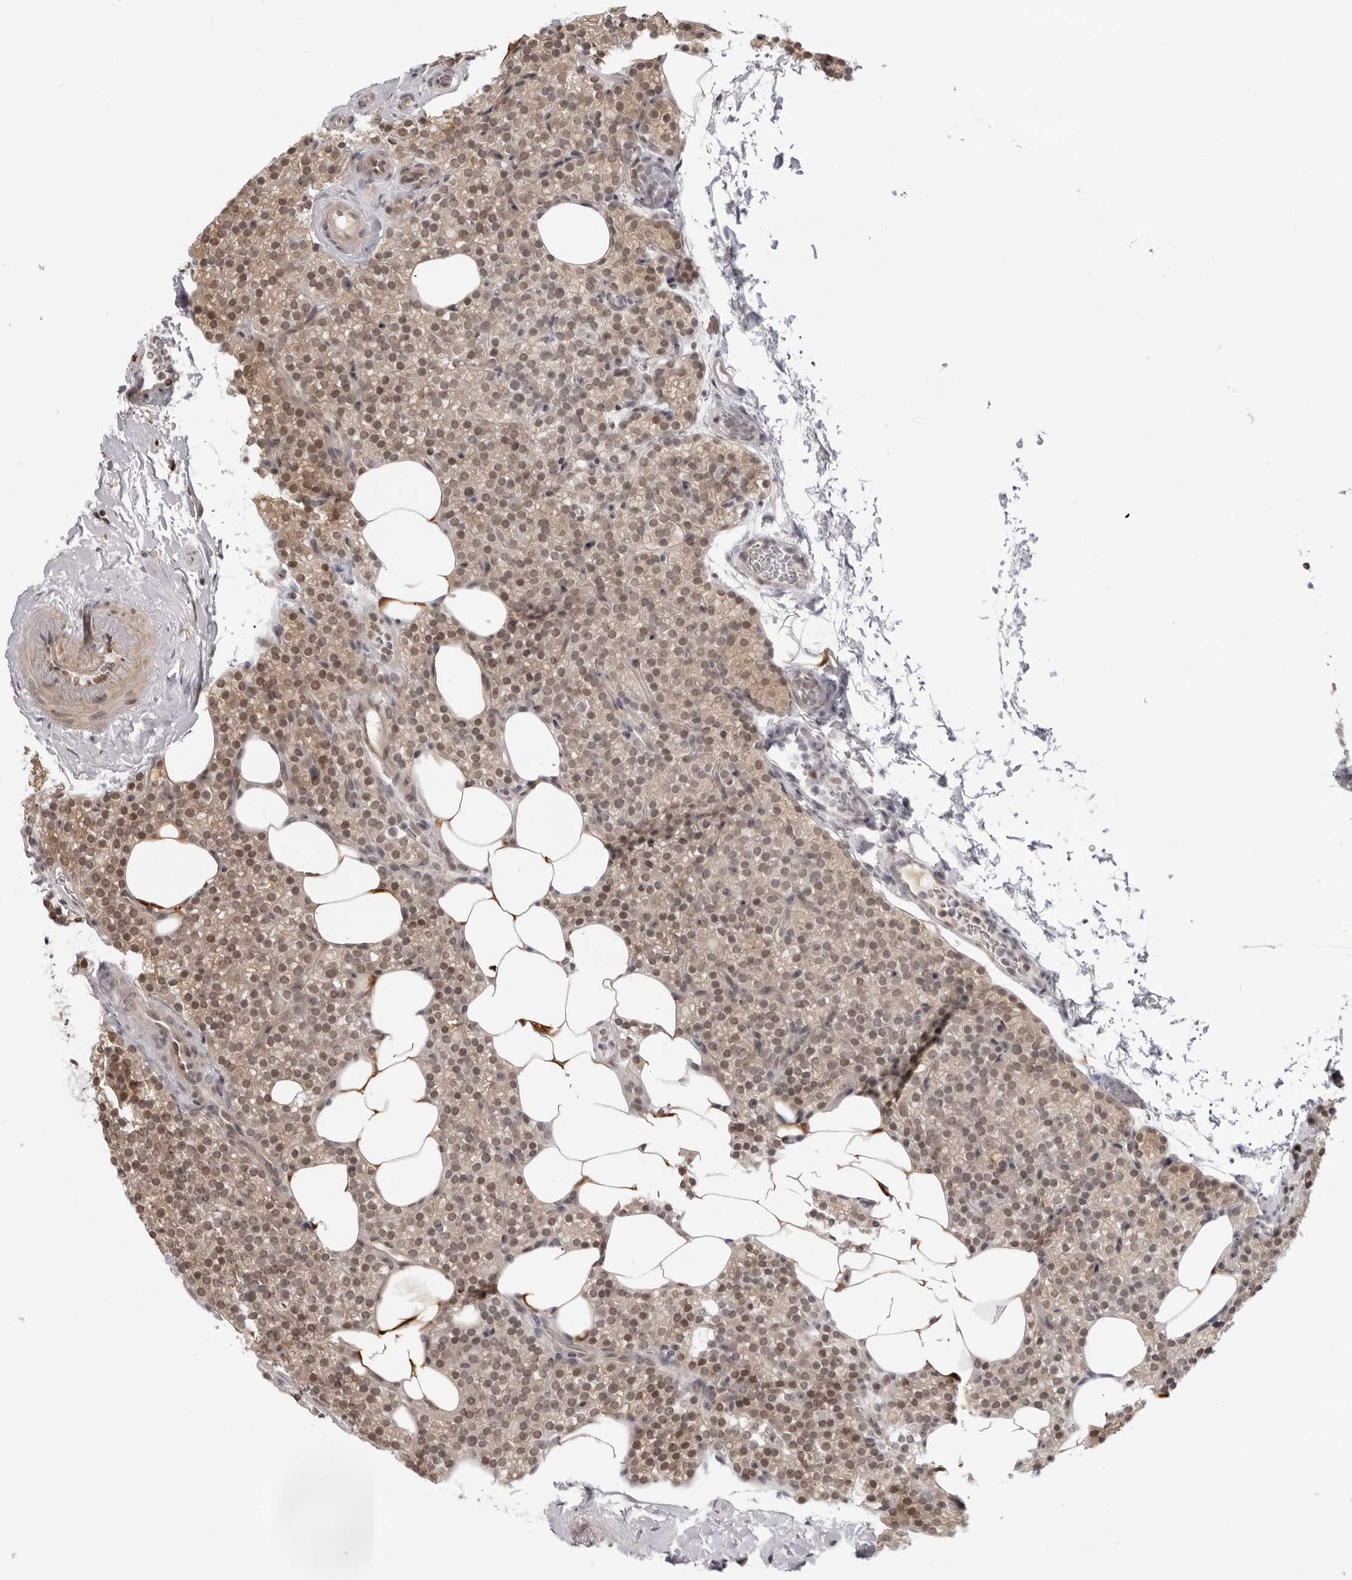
{"staining": {"intensity": "weak", "quantity": ">75%", "location": "cytoplasmic/membranous,nuclear"}, "tissue": "parathyroid gland", "cell_type": "Glandular cells", "image_type": "normal", "snomed": [{"axis": "morphology", "description": "Normal tissue, NOS"}, {"axis": "topography", "description": "Parathyroid gland"}], "caption": "This is an image of immunohistochemistry (IHC) staining of normal parathyroid gland, which shows weak expression in the cytoplasmic/membranous,nuclear of glandular cells.", "gene": "SRGAP2", "patient": {"sex": "female", "age": 56}}